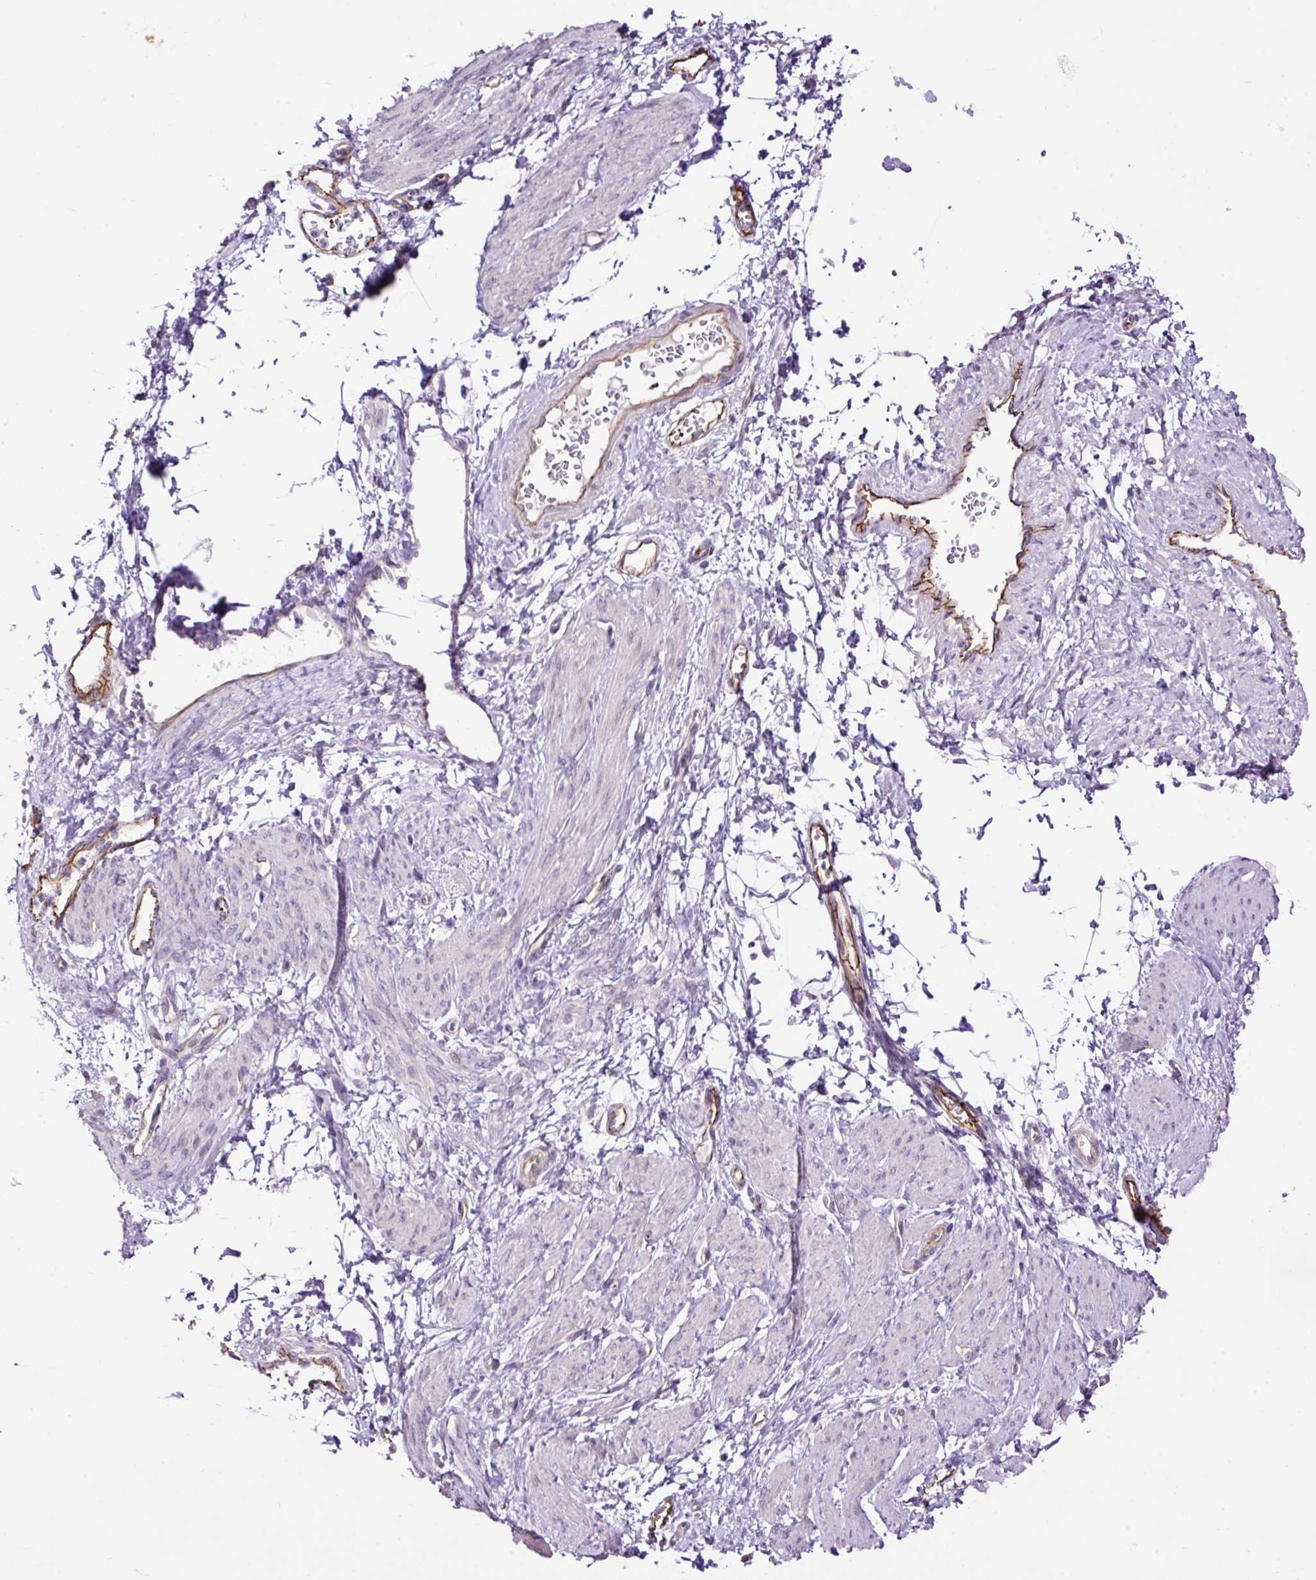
{"staining": {"intensity": "negative", "quantity": "none", "location": "none"}, "tissue": "smooth muscle", "cell_type": "Smooth muscle cells", "image_type": "normal", "snomed": [{"axis": "morphology", "description": "Normal tissue, NOS"}, {"axis": "topography", "description": "Smooth muscle"}, {"axis": "topography", "description": "Uterus"}], "caption": "A photomicrograph of smooth muscle stained for a protein demonstrates no brown staining in smooth muscle cells. The staining was performed using DAB to visualize the protein expression in brown, while the nuclei were stained in blue with hematoxylin (Magnification: 20x).", "gene": "MAGEB16", "patient": {"sex": "female", "age": 39}}